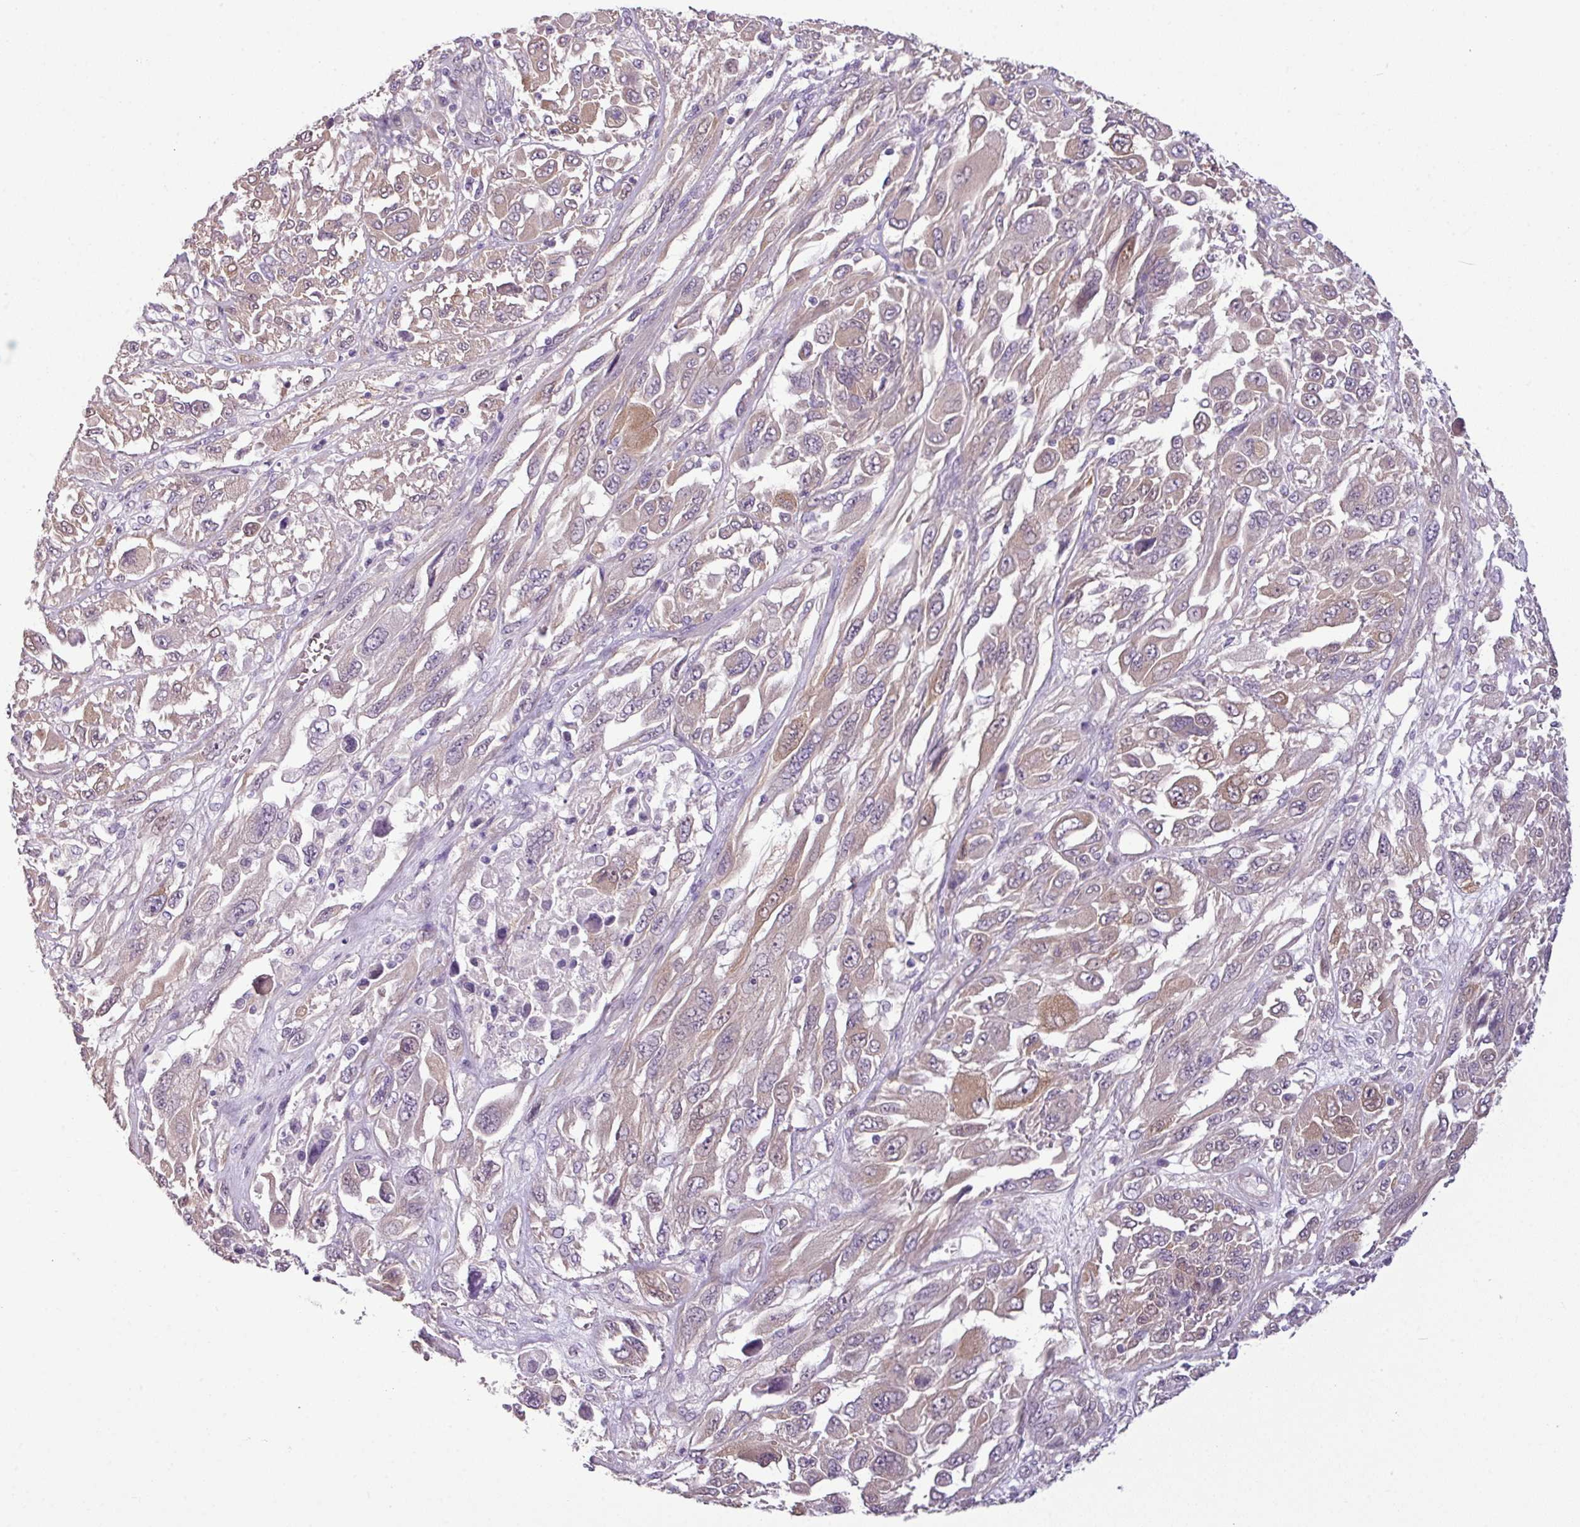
{"staining": {"intensity": "moderate", "quantity": ">75%", "location": "cytoplasmic/membranous"}, "tissue": "melanoma", "cell_type": "Tumor cells", "image_type": "cancer", "snomed": [{"axis": "morphology", "description": "Malignant melanoma, NOS"}, {"axis": "topography", "description": "Skin"}], "caption": "Human melanoma stained with a brown dye demonstrates moderate cytoplasmic/membranous positive staining in approximately >75% of tumor cells.", "gene": "TOR1AIP2", "patient": {"sex": "female", "age": 91}}